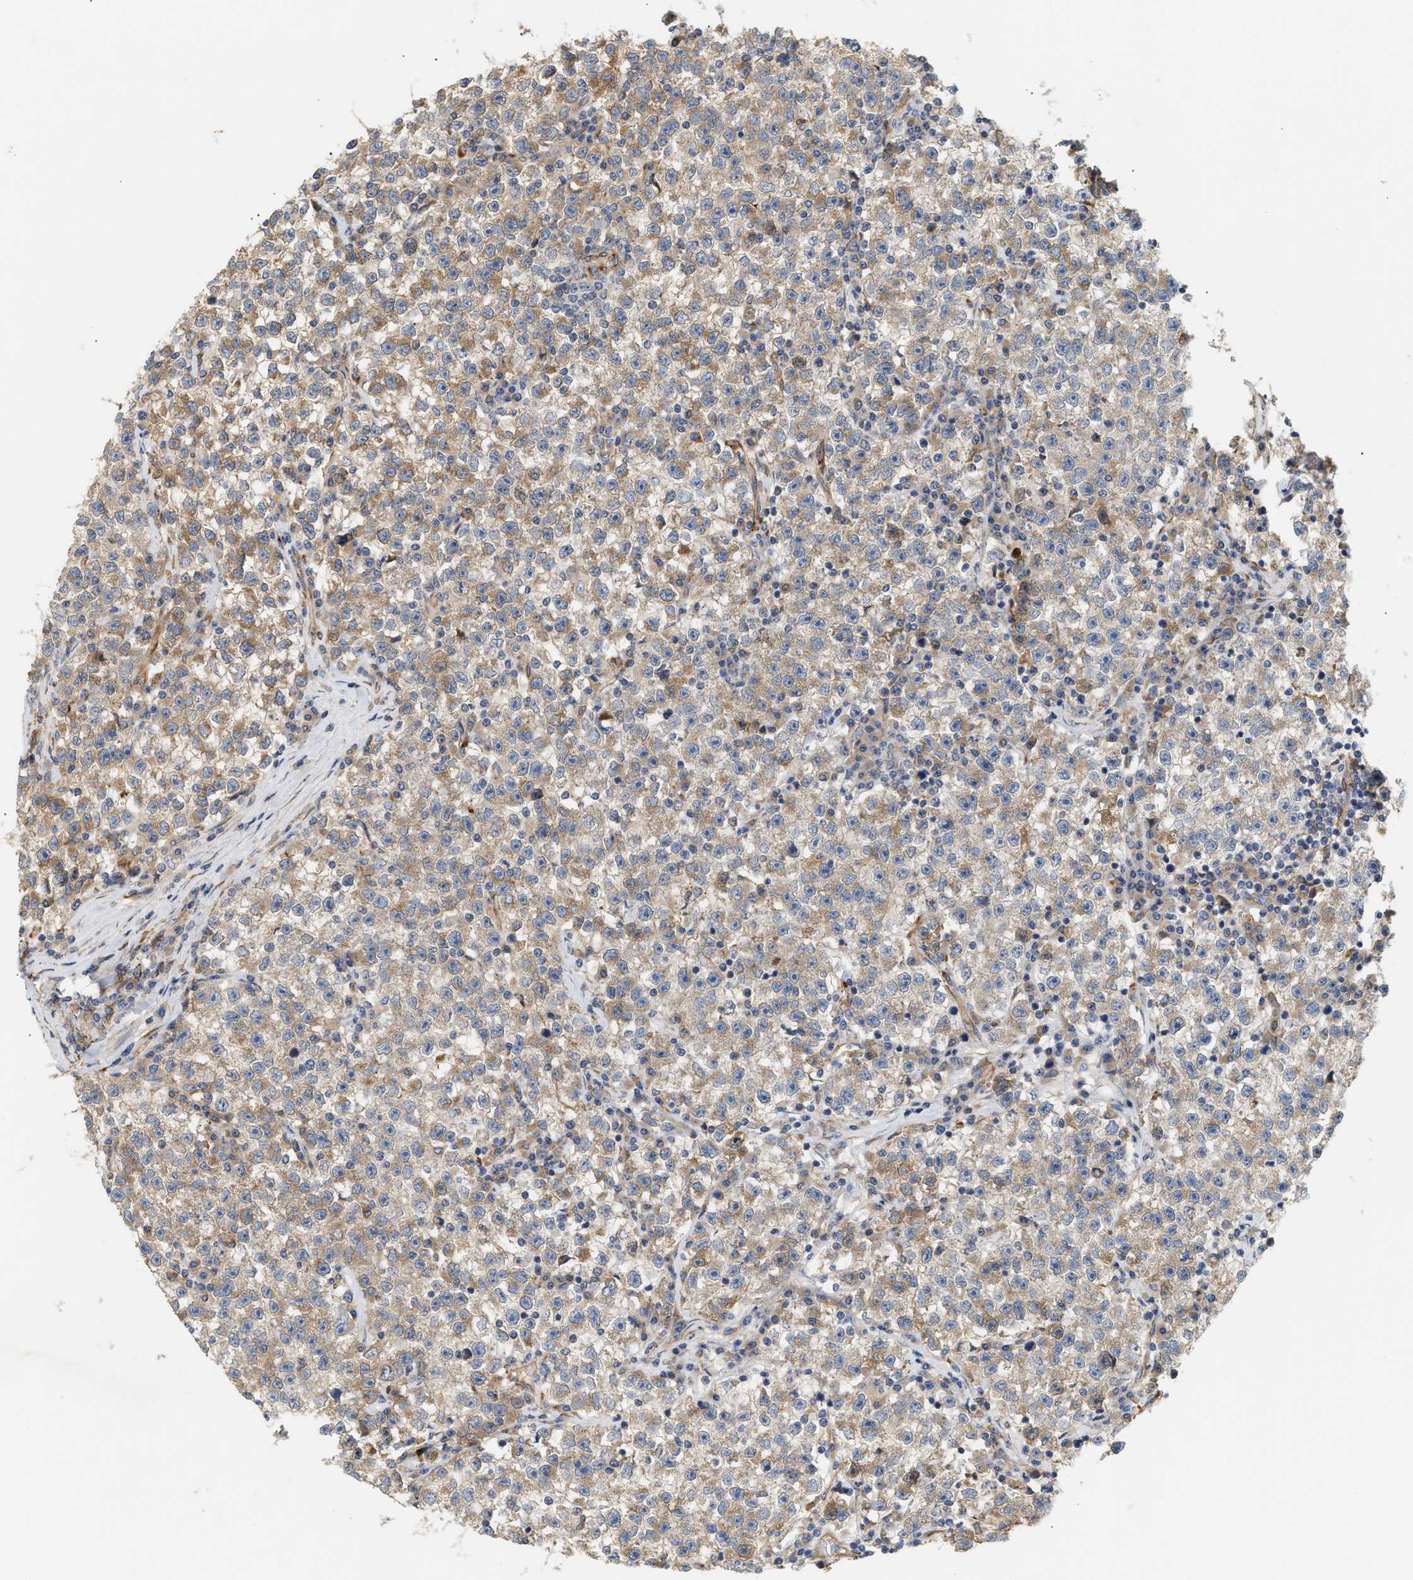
{"staining": {"intensity": "moderate", "quantity": ">75%", "location": "cytoplasmic/membranous"}, "tissue": "testis cancer", "cell_type": "Tumor cells", "image_type": "cancer", "snomed": [{"axis": "morphology", "description": "Seminoma, NOS"}, {"axis": "topography", "description": "Testis"}], "caption": "The immunohistochemical stain highlights moderate cytoplasmic/membranous staining in tumor cells of testis cancer (seminoma) tissue. Nuclei are stained in blue.", "gene": "PLCD1", "patient": {"sex": "male", "age": 22}}